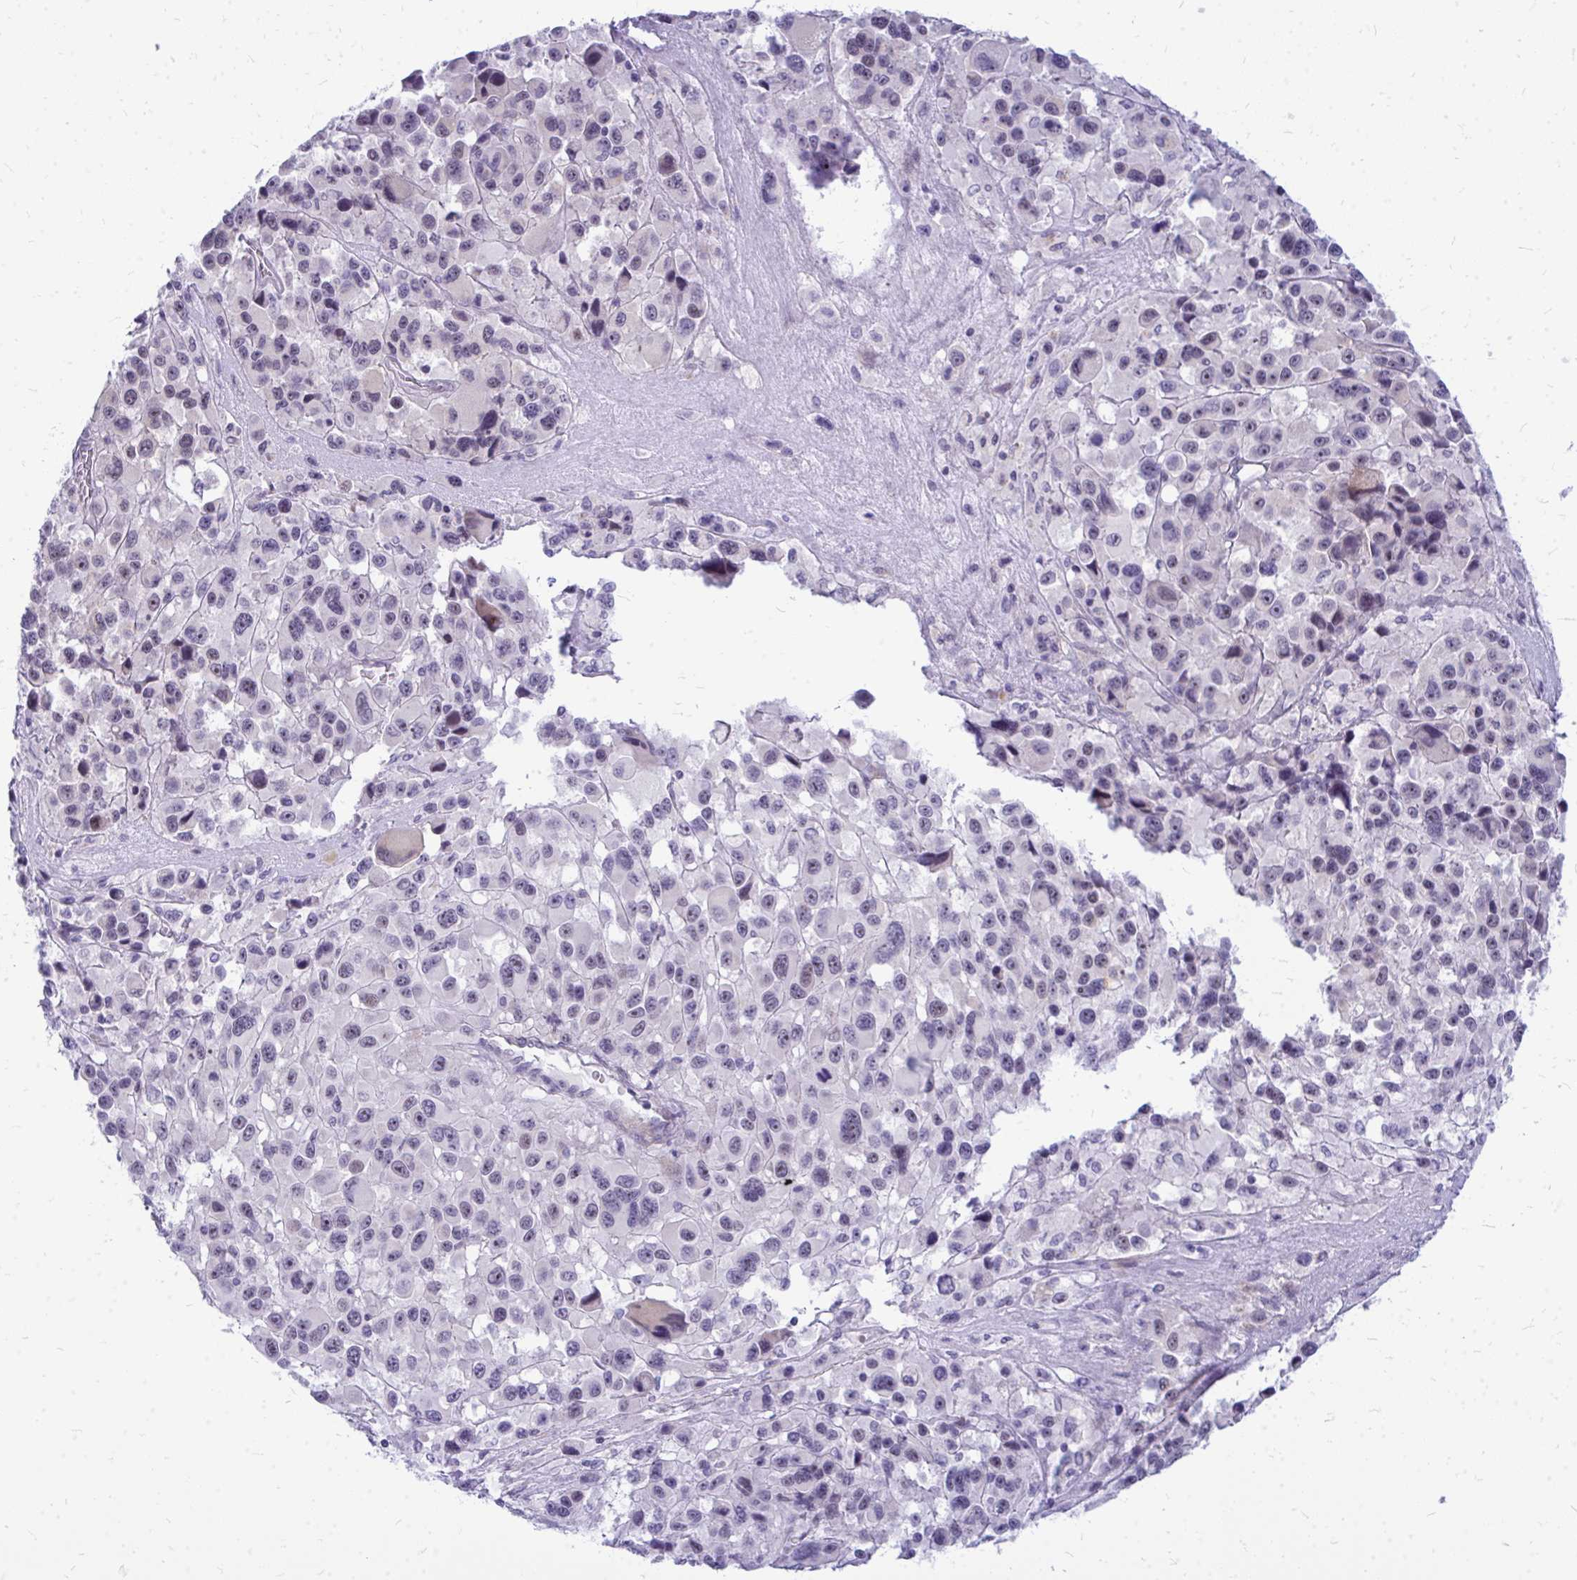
{"staining": {"intensity": "weak", "quantity": "25%-75%", "location": "nuclear"}, "tissue": "melanoma", "cell_type": "Tumor cells", "image_type": "cancer", "snomed": [{"axis": "morphology", "description": "Malignant melanoma, Metastatic site"}, {"axis": "topography", "description": "Lymph node"}], "caption": "IHC micrograph of neoplastic tissue: melanoma stained using immunohistochemistry (IHC) reveals low levels of weak protein expression localized specifically in the nuclear of tumor cells, appearing as a nuclear brown color.", "gene": "ZSCAN25", "patient": {"sex": "female", "age": 65}}